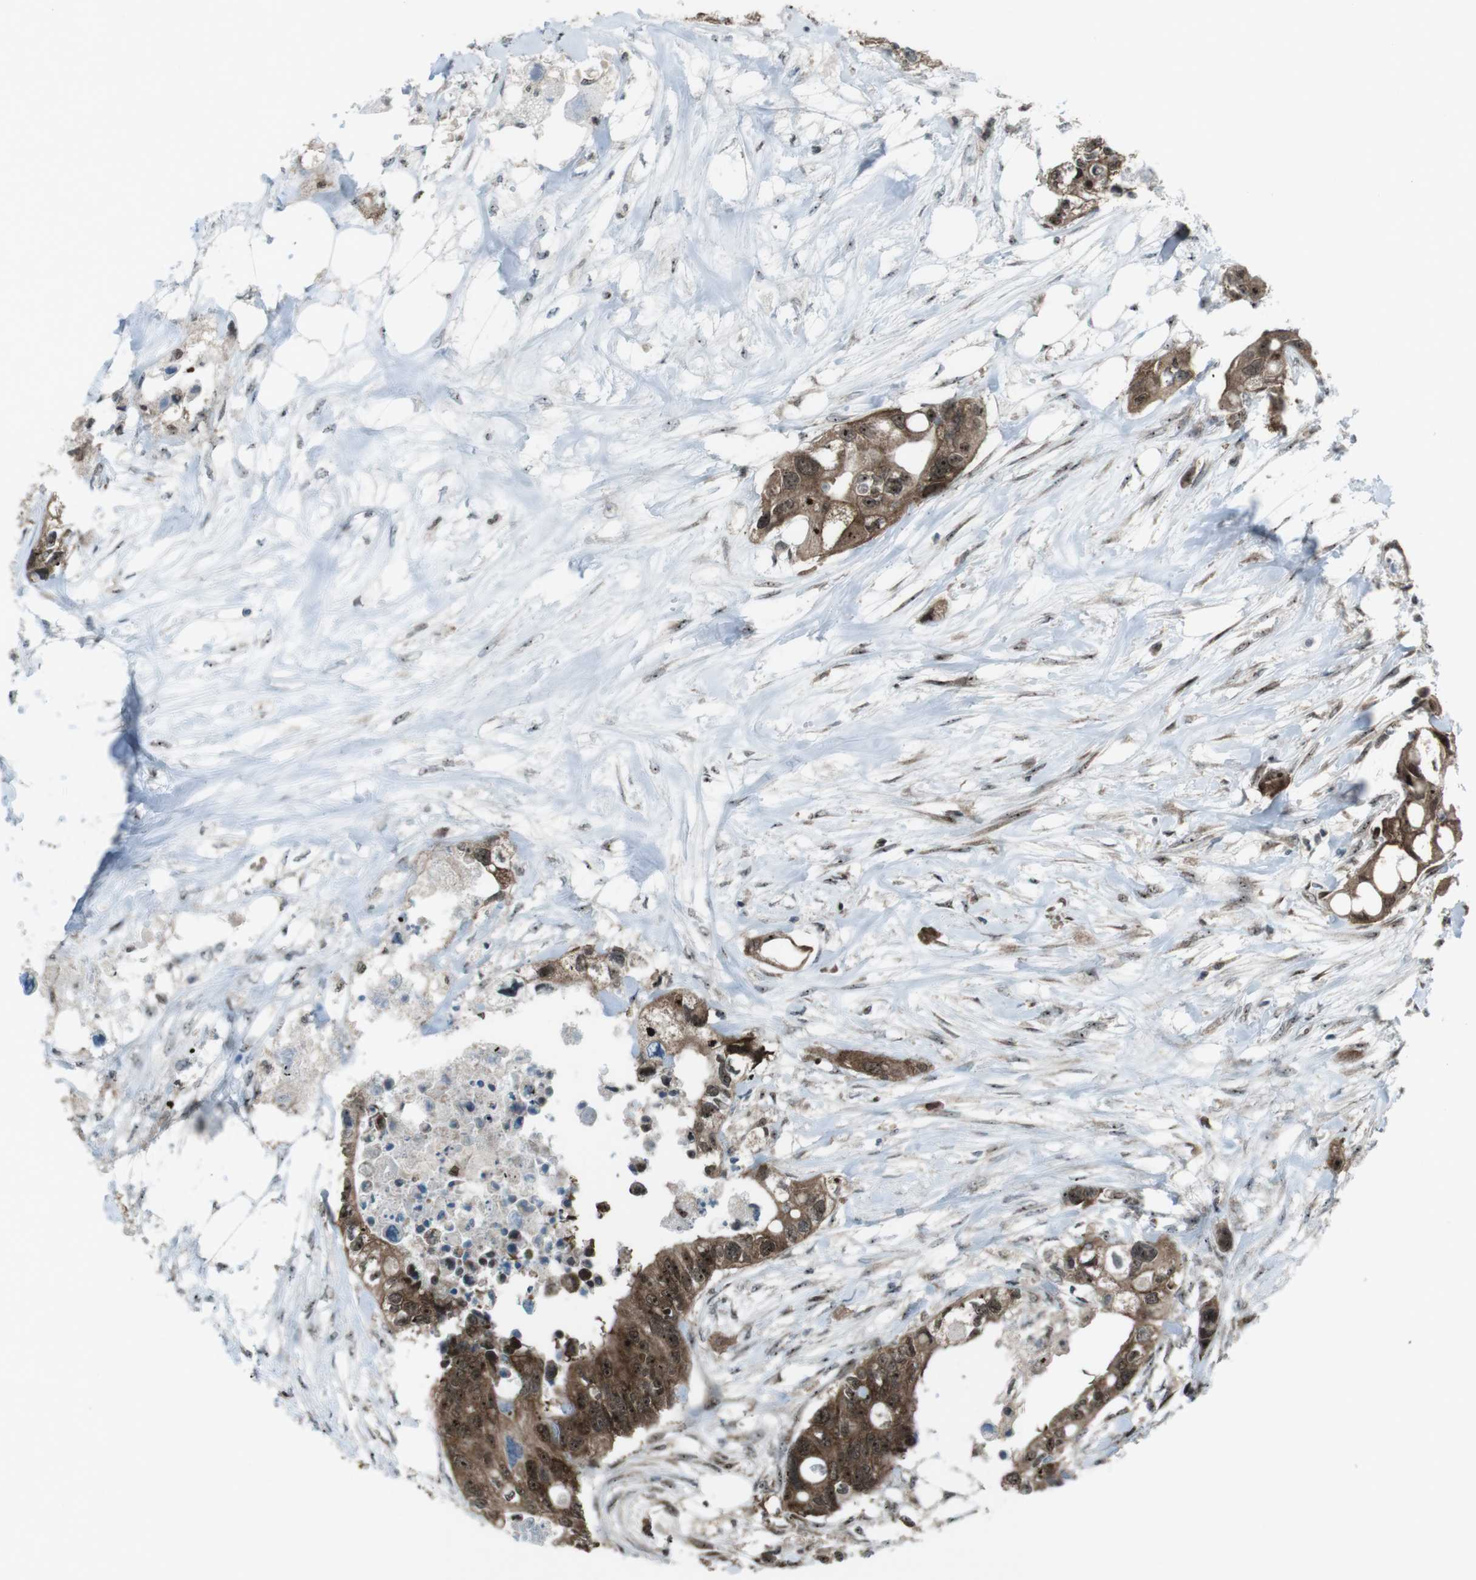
{"staining": {"intensity": "moderate", "quantity": ">75%", "location": "cytoplasmic/membranous,nuclear"}, "tissue": "colorectal cancer", "cell_type": "Tumor cells", "image_type": "cancer", "snomed": [{"axis": "morphology", "description": "Adenocarcinoma, NOS"}, {"axis": "topography", "description": "Colon"}], "caption": "Colorectal cancer (adenocarcinoma) stained with immunohistochemistry reveals moderate cytoplasmic/membranous and nuclear positivity in about >75% of tumor cells.", "gene": "CSNK1D", "patient": {"sex": "female", "age": 57}}